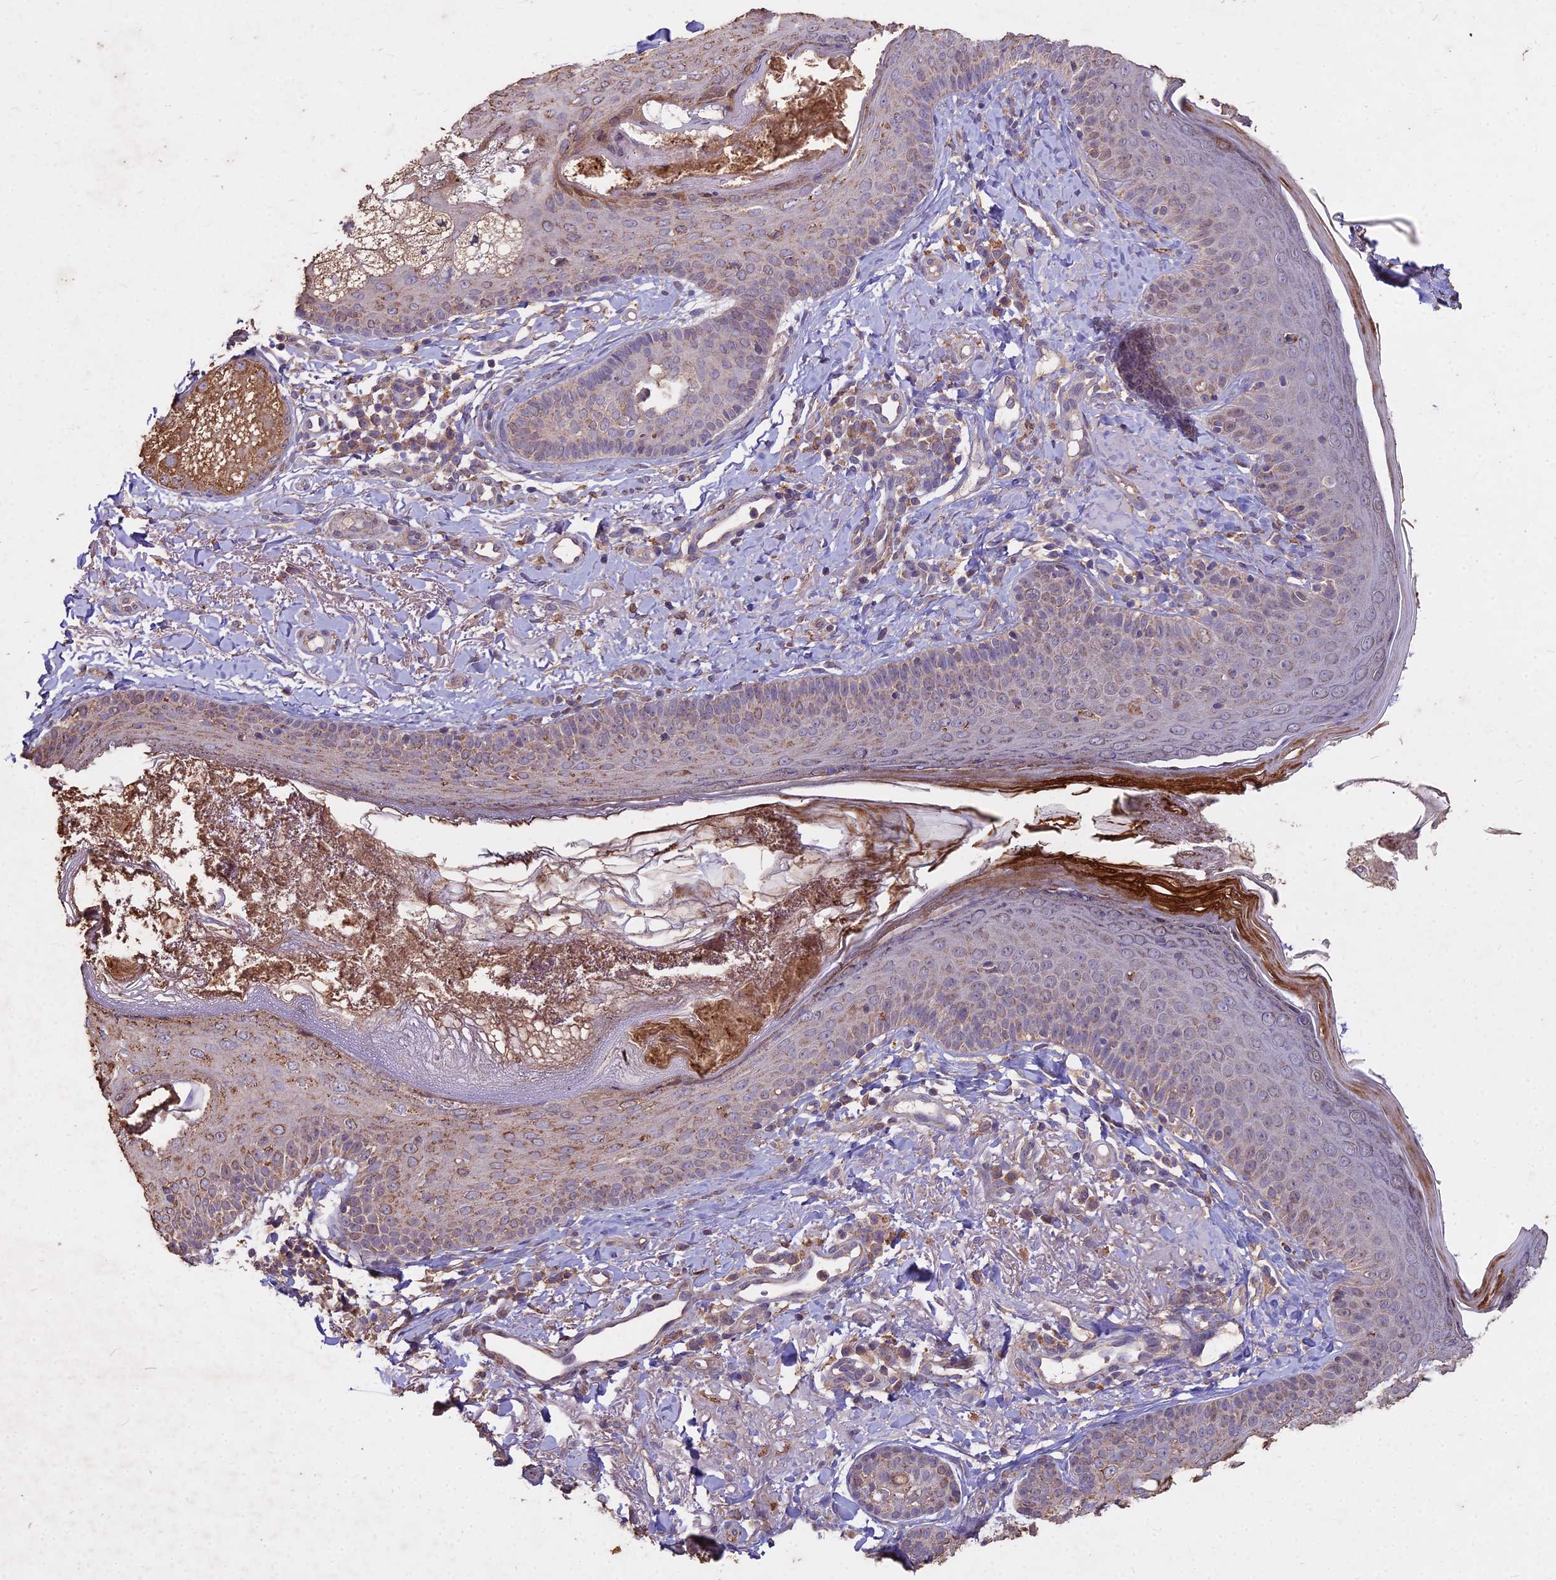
{"staining": {"intensity": "negative", "quantity": "none", "location": "none"}, "tissue": "skin", "cell_type": "Fibroblasts", "image_type": "normal", "snomed": [{"axis": "morphology", "description": "Normal tissue, NOS"}, {"axis": "topography", "description": "Skin"}], "caption": "This is an IHC photomicrograph of unremarkable skin. There is no positivity in fibroblasts.", "gene": "CEMIP2", "patient": {"sex": "male", "age": 57}}